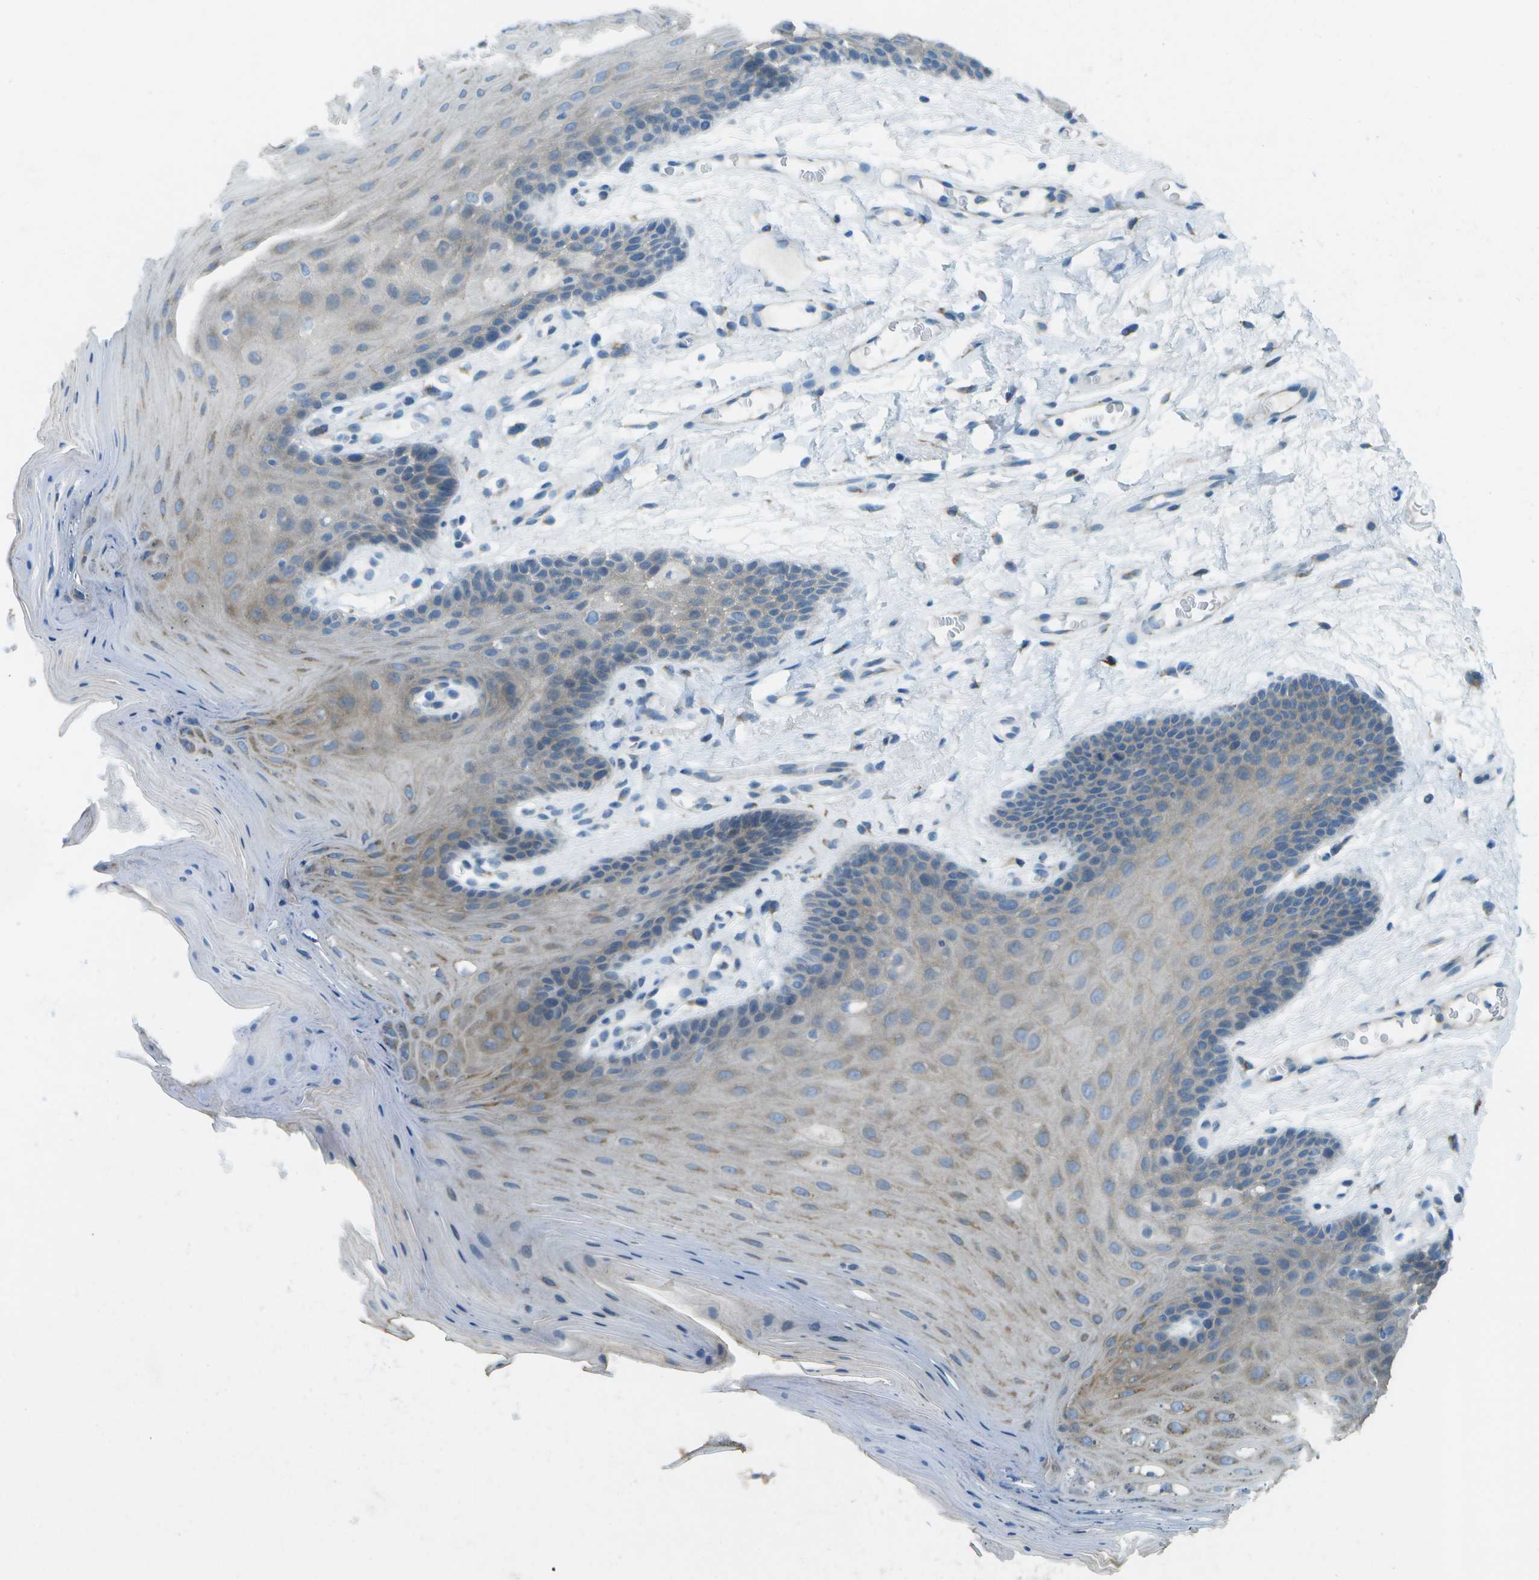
{"staining": {"intensity": "negative", "quantity": "none", "location": "none"}, "tissue": "oral mucosa", "cell_type": "Squamous epithelial cells", "image_type": "normal", "snomed": [{"axis": "morphology", "description": "Normal tissue, NOS"}, {"axis": "morphology", "description": "Squamous cell carcinoma, NOS"}, {"axis": "topography", "description": "Oral tissue"}, {"axis": "topography", "description": "Head-Neck"}], "caption": "The micrograph reveals no significant positivity in squamous epithelial cells of oral mucosa. (DAB (3,3'-diaminobenzidine) immunohistochemistry (IHC) with hematoxylin counter stain).", "gene": "KCTD3", "patient": {"sex": "male", "age": 71}}